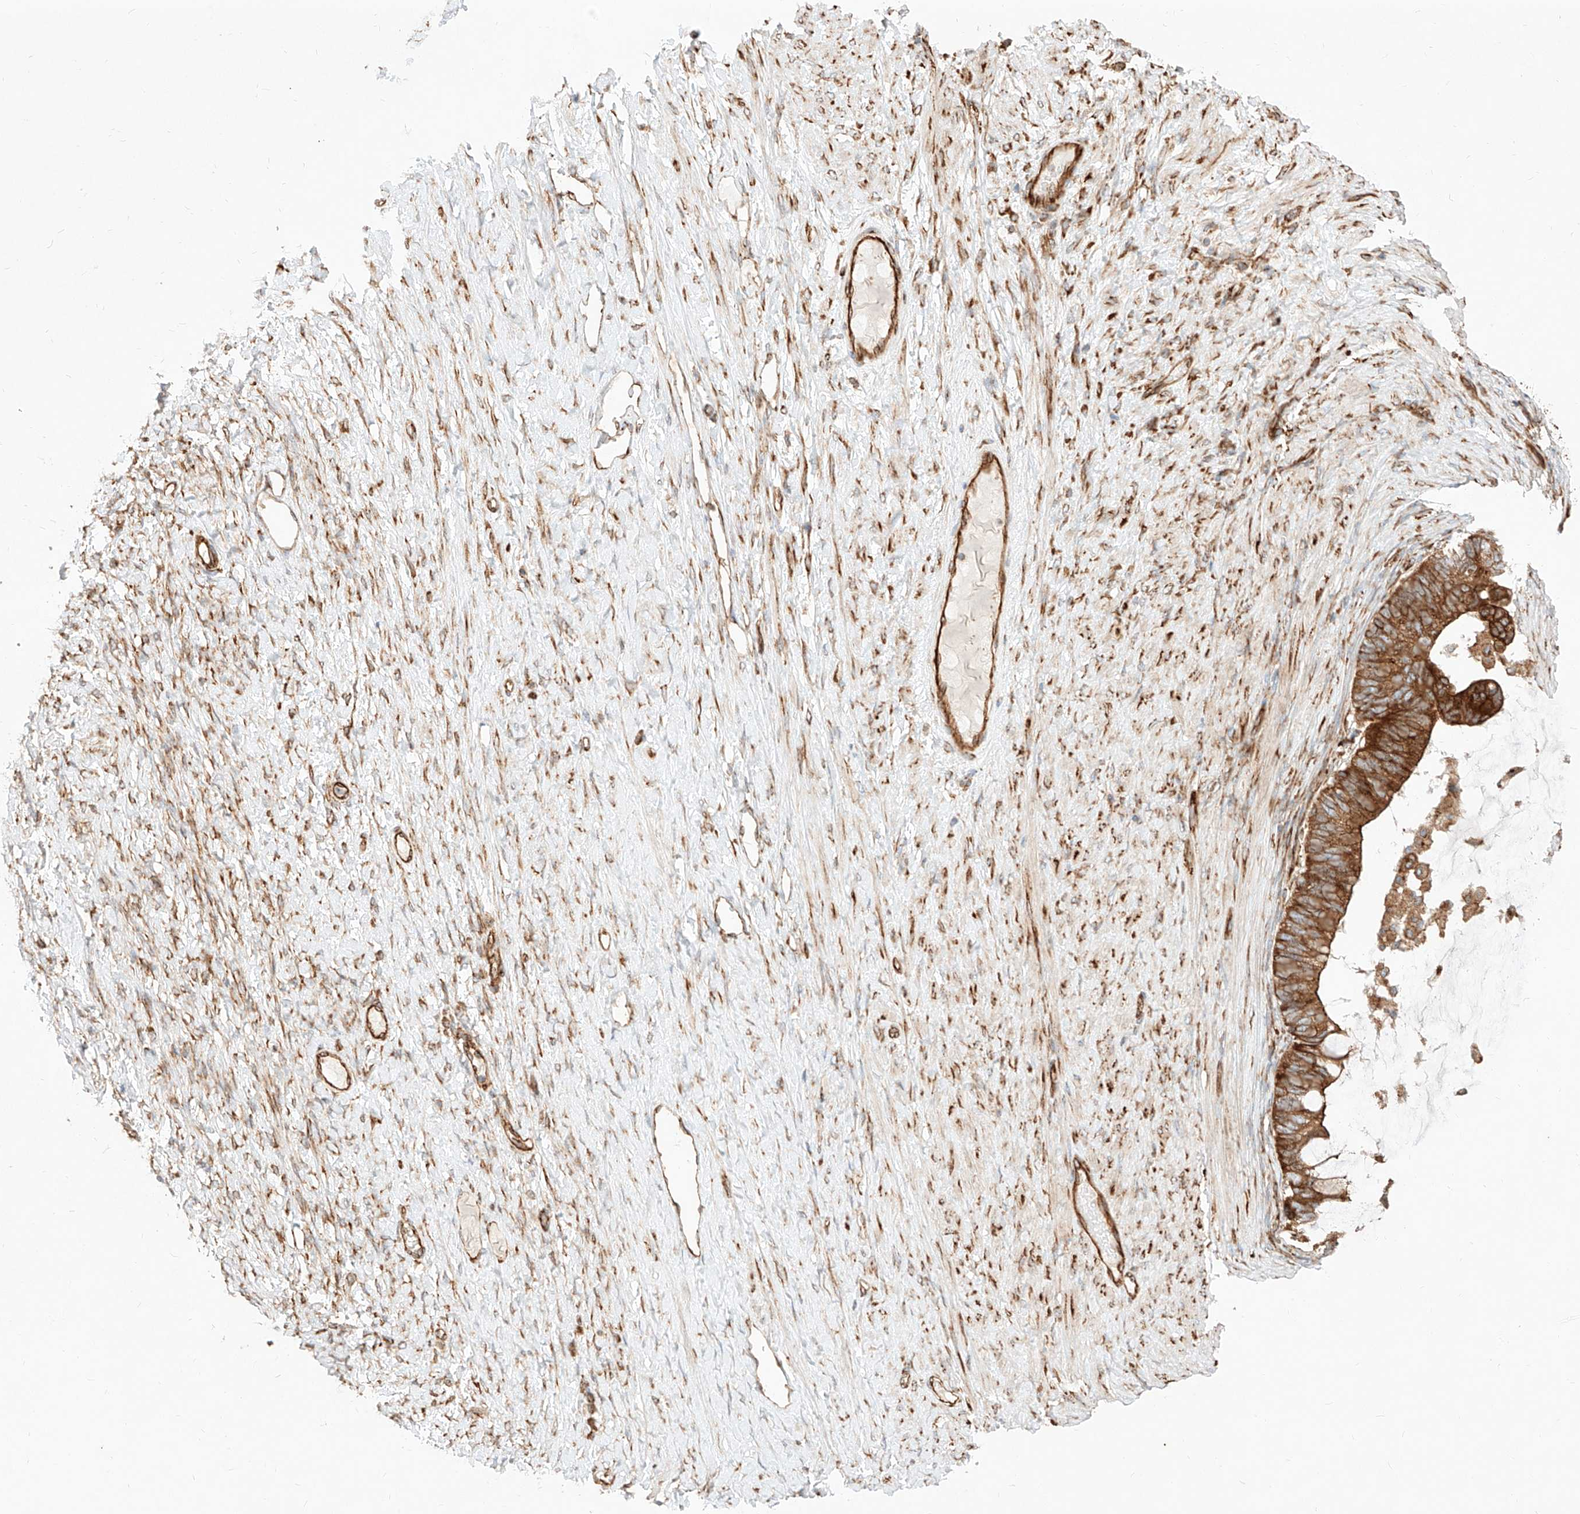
{"staining": {"intensity": "strong", "quantity": ">75%", "location": "cytoplasmic/membranous"}, "tissue": "ovarian cancer", "cell_type": "Tumor cells", "image_type": "cancer", "snomed": [{"axis": "morphology", "description": "Cystadenocarcinoma, mucinous, NOS"}, {"axis": "topography", "description": "Ovary"}], "caption": "Immunohistochemistry (DAB) staining of mucinous cystadenocarcinoma (ovarian) displays strong cytoplasmic/membranous protein positivity in about >75% of tumor cells.", "gene": "CSGALNACT2", "patient": {"sex": "female", "age": 61}}